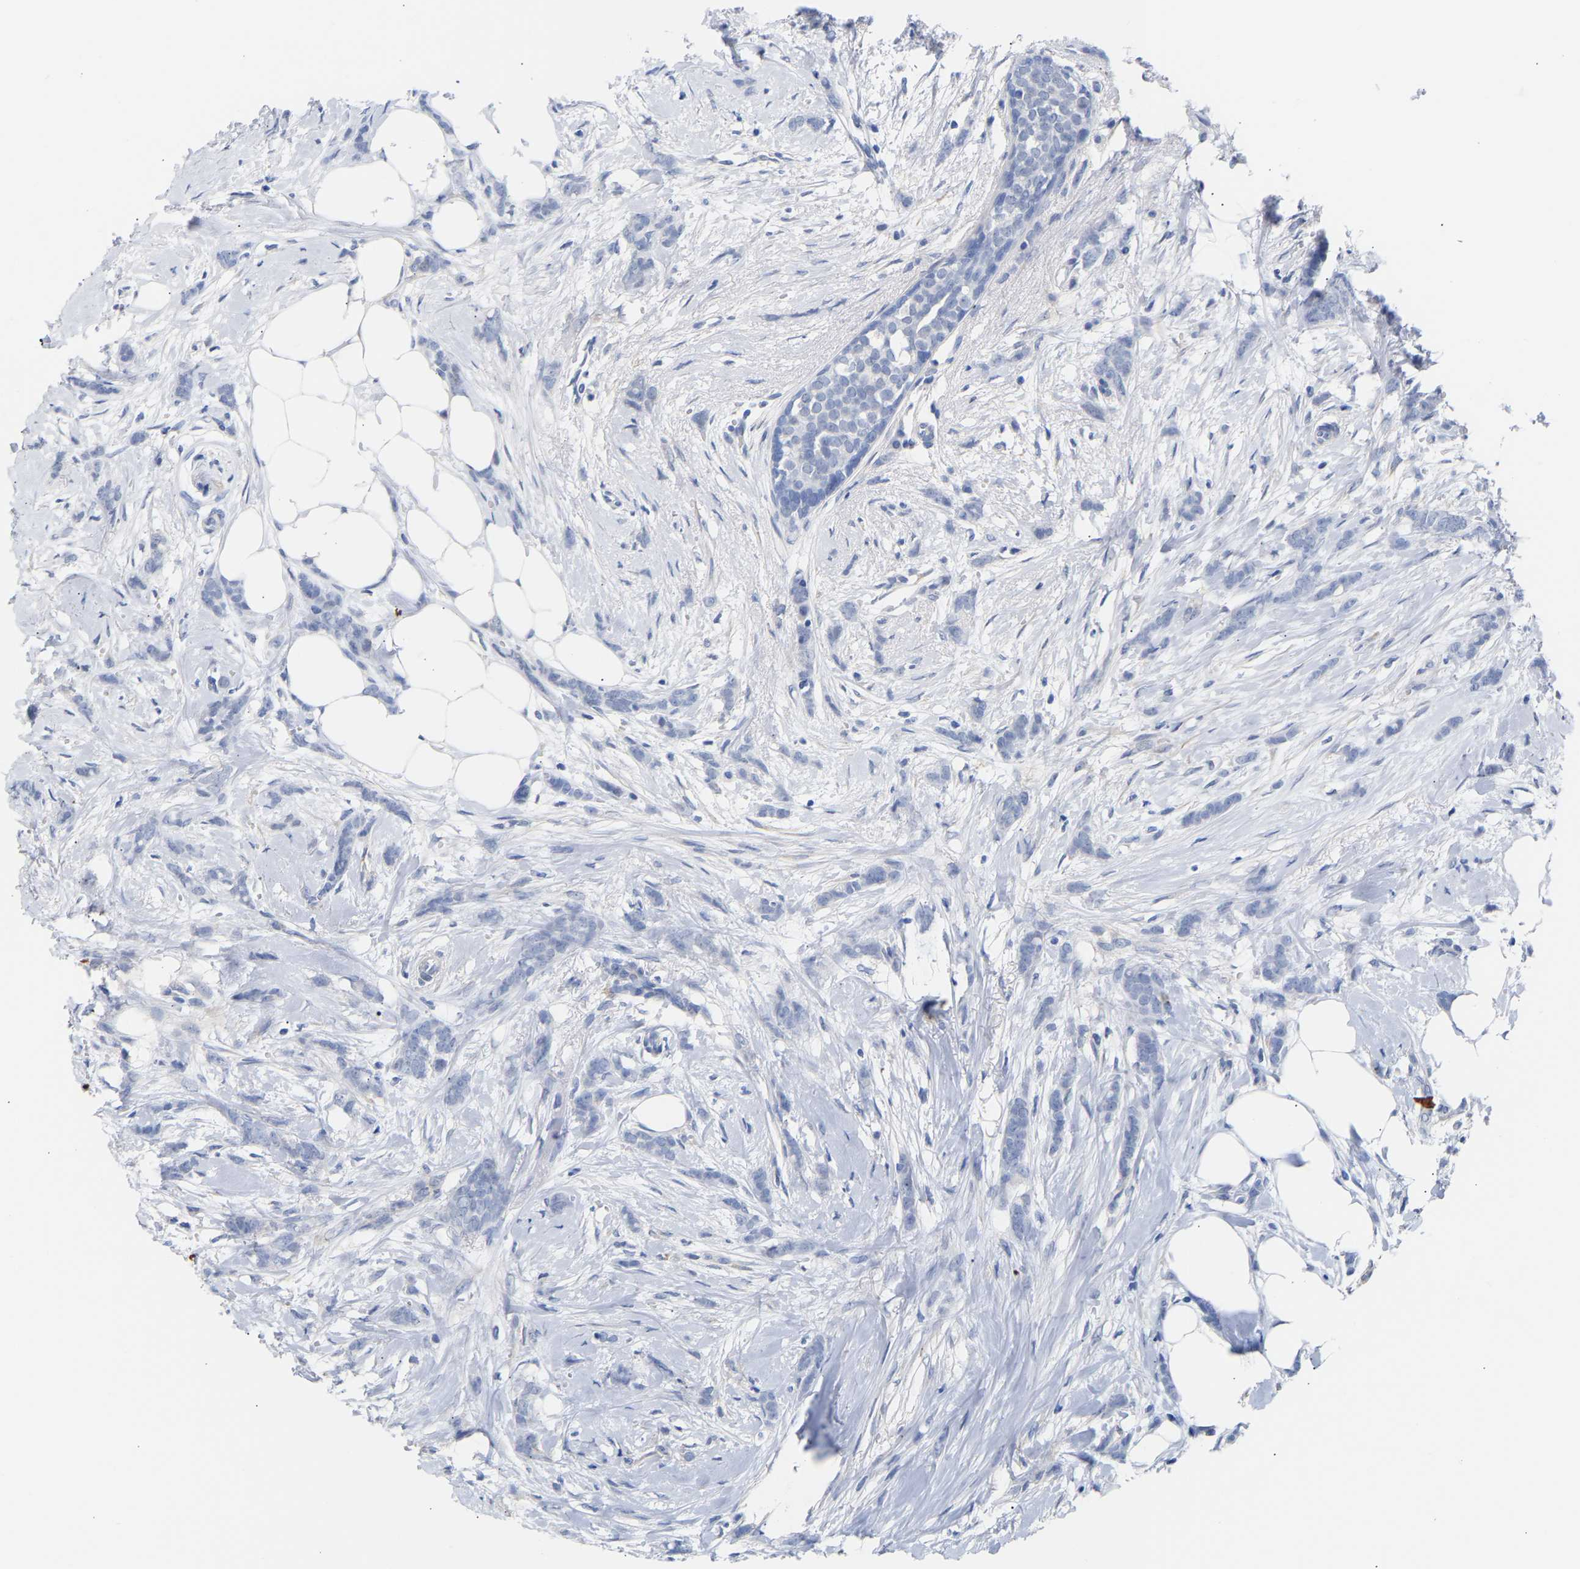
{"staining": {"intensity": "negative", "quantity": "none", "location": "none"}, "tissue": "breast cancer", "cell_type": "Tumor cells", "image_type": "cancer", "snomed": [{"axis": "morphology", "description": "Lobular carcinoma, in situ"}, {"axis": "morphology", "description": "Lobular carcinoma"}, {"axis": "topography", "description": "Breast"}], "caption": "This histopathology image is of lobular carcinoma (breast) stained with immunohistochemistry (IHC) to label a protein in brown with the nuclei are counter-stained blue. There is no staining in tumor cells.", "gene": "AMPH", "patient": {"sex": "female", "age": 41}}